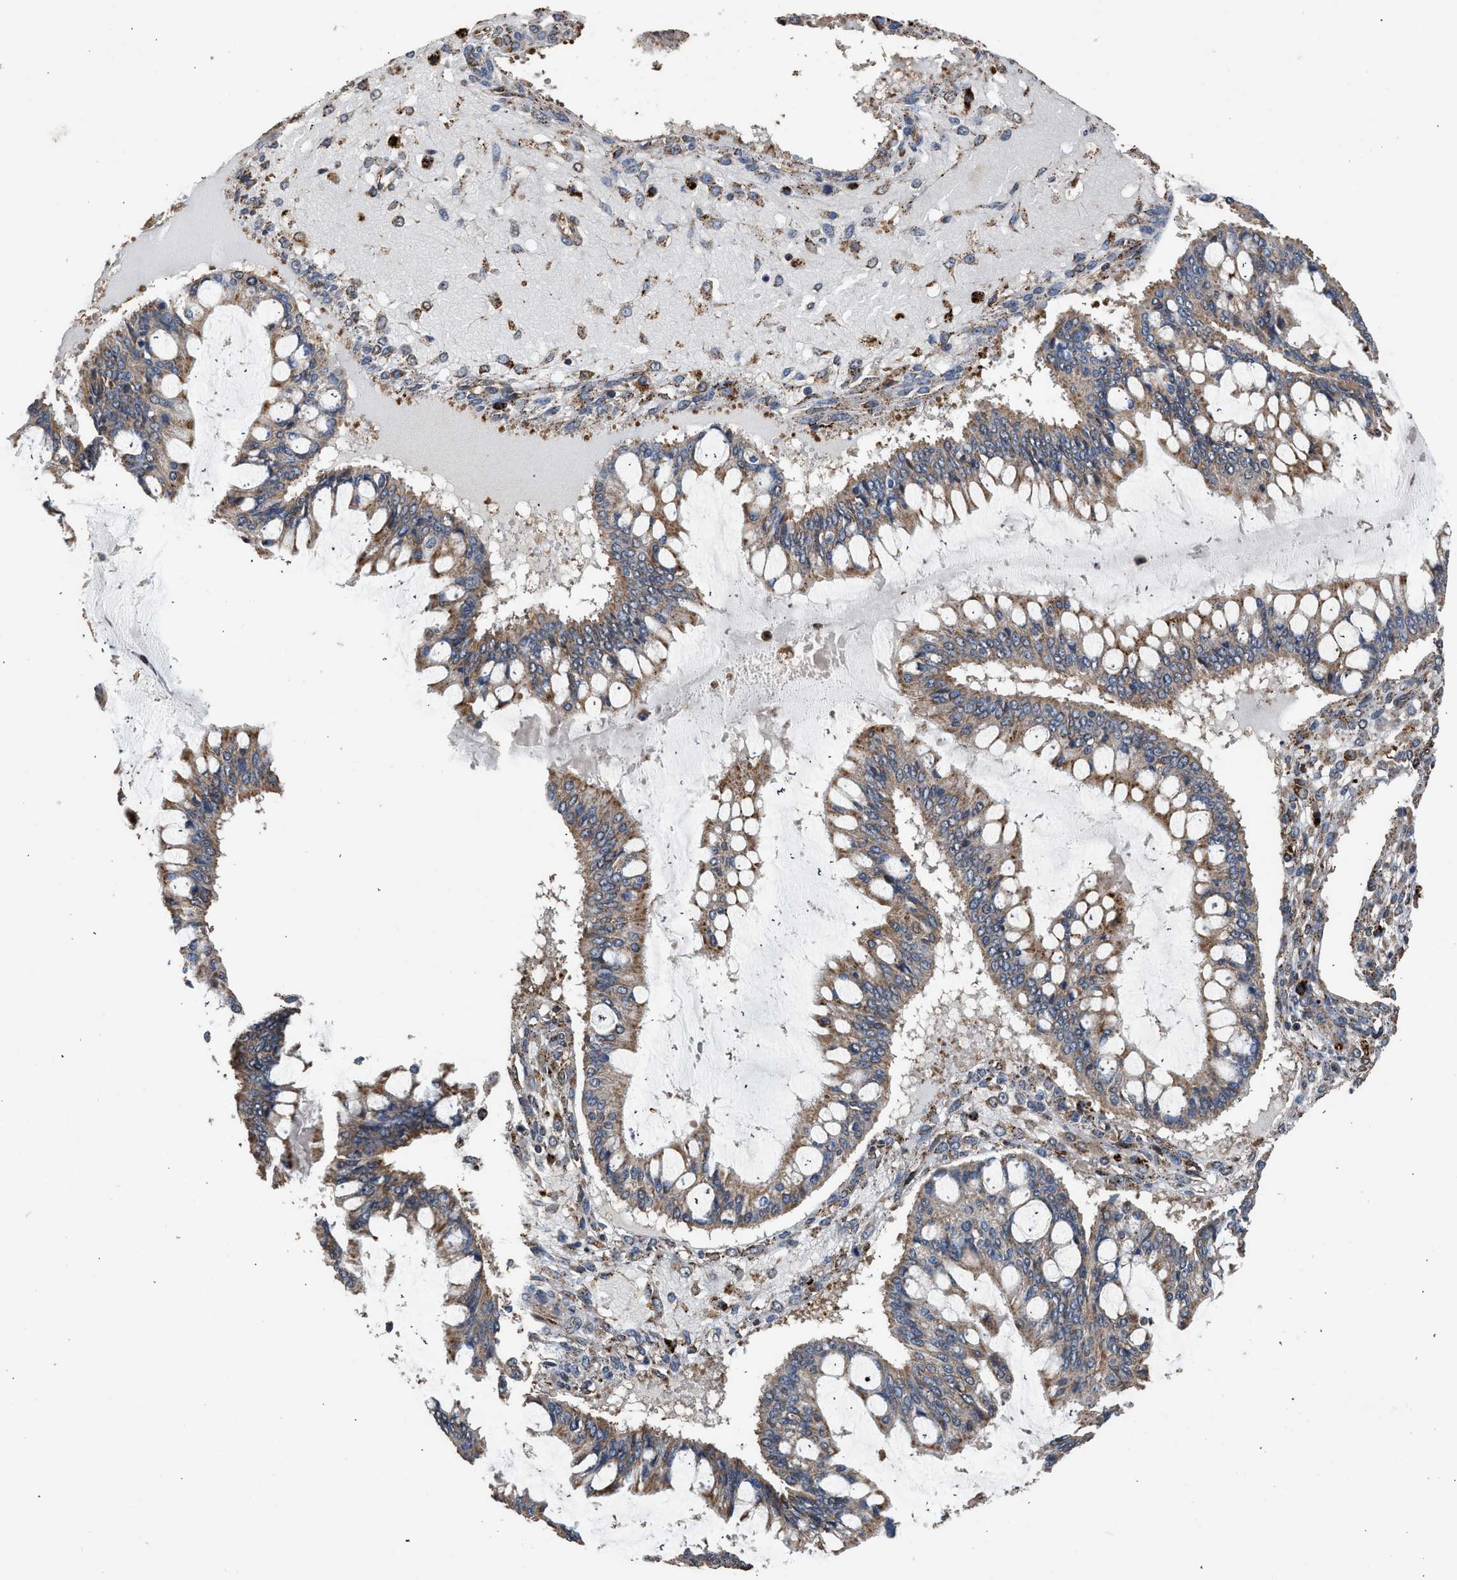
{"staining": {"intensity": "moderate", "quantity": ">75%", "location": "cytoplasmic/membranous"}, "tissue": "ovarian cancer", "cell_type": "Tumor cells", "image_type": "cancer", "snomed": [{"axis": "morphology", "description": "Cystadenocarcinoma, mucinous, NOS"}, {"axis": "topography", "description": "Ovary"}], "caption": "Moderate cytoplasmic/membranous positivity is seen in approximately >75% of tumor cells in ovarian cancer (mucinous cystadenocarcinoma).", "gene": "CTSV", "patient": {"sex": "female", "age": 73}}